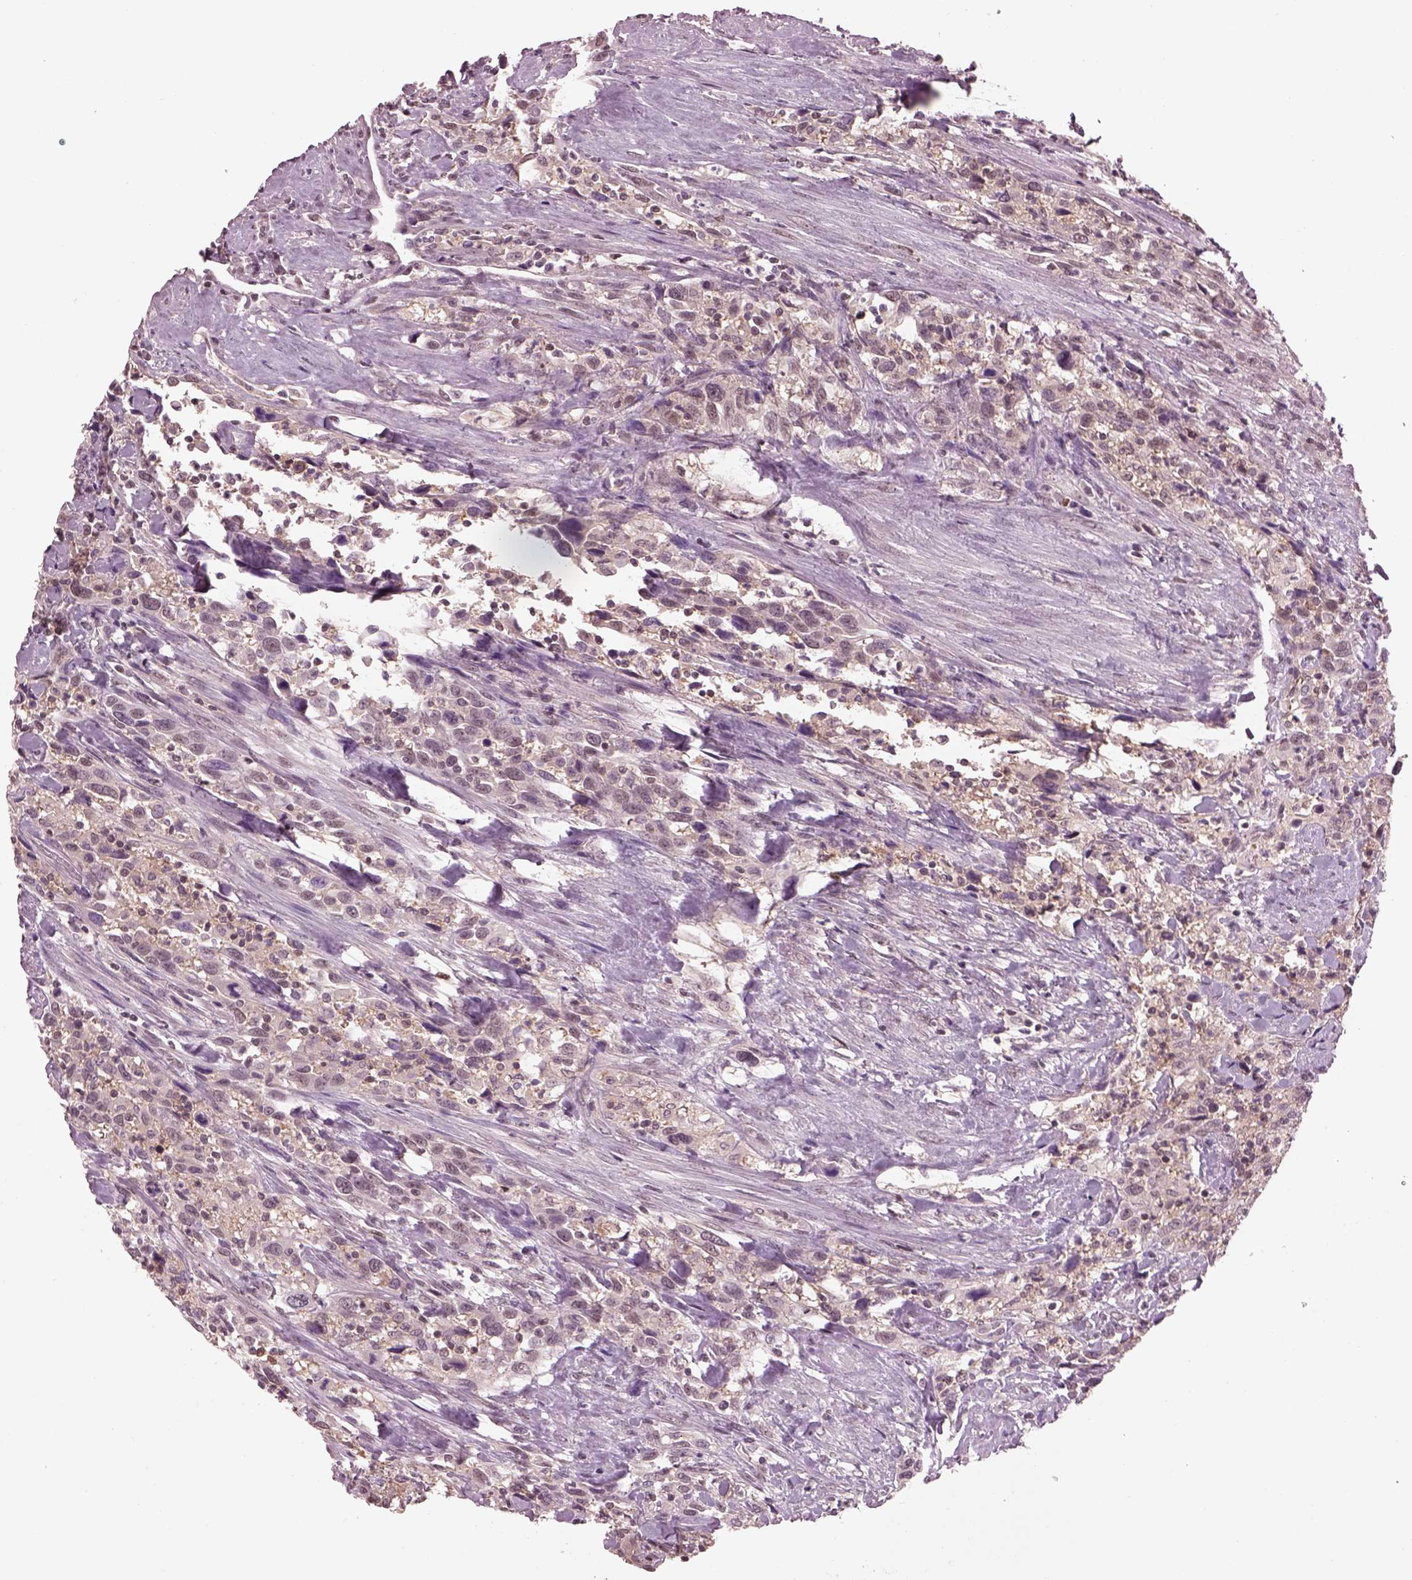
{"staining": {"intensity": "negative", "quantity": "none", "location": "none"}, "tissue": "urothelial cancer", "cell_type": "Tumor cells", "image_type": "cancer", "snomed": [{"axis": "morphology", "description": "Urothelial carcinoma, NOS"}, {"axis": "morphology", "description": "Urothelial carcinoma, High grade"}, {"axis": "topography", "description": "Urinary bladder"}], "caption": "The IHC micrograph has no significant positivity in tumor cells of transitional cell carcinoma tissue. The staining was performed using DAB to visualize the protein expression in brown, while the nuclei were stained in blue with hematoxylin (Magnification: 20x).", "gene": "SRI", "patient": {"sex": "female", "age": 64}}